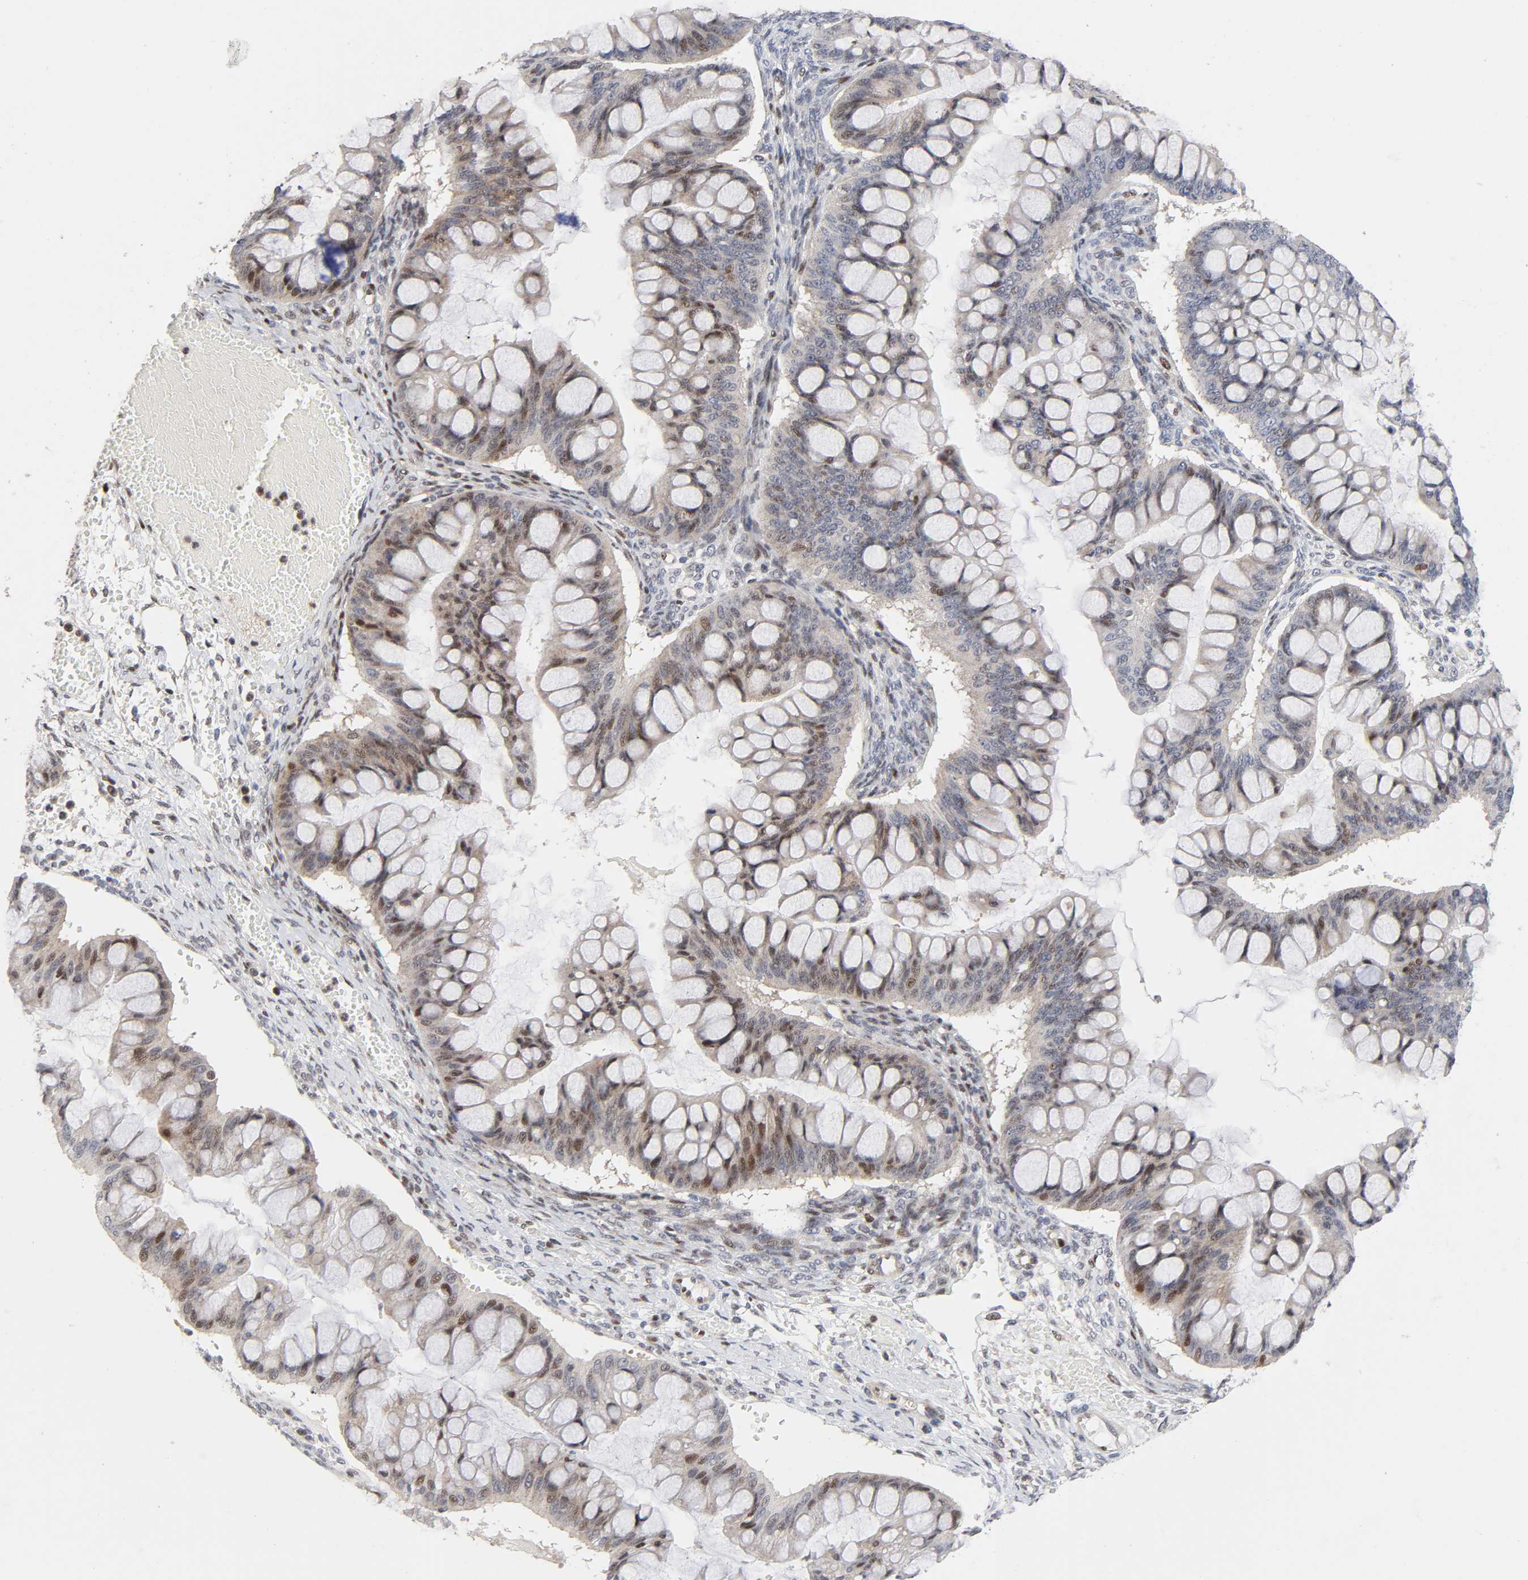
{"staining": {"intensity": "moderate", "quantity": "25%-75%", "location": "nuclear"}, "tissue": "ovarian cancer", "cell_type": "Tumor cells", "image_type": "cancer", "snomed": [{"axis": "morphology", "description": "Cystadenocarcinoma, mucinous, NOS"}, {"axis": "topography", "description": "Ovary"}], "caption": "Immunohistochemical staining of mucinous cystadenocarcinoma (ovarian) displays moderate nuclear protein staining in about 25%-75% of tumor cells.", "gene": "STK38", "patient": {"sex": "female", "age": 73}}